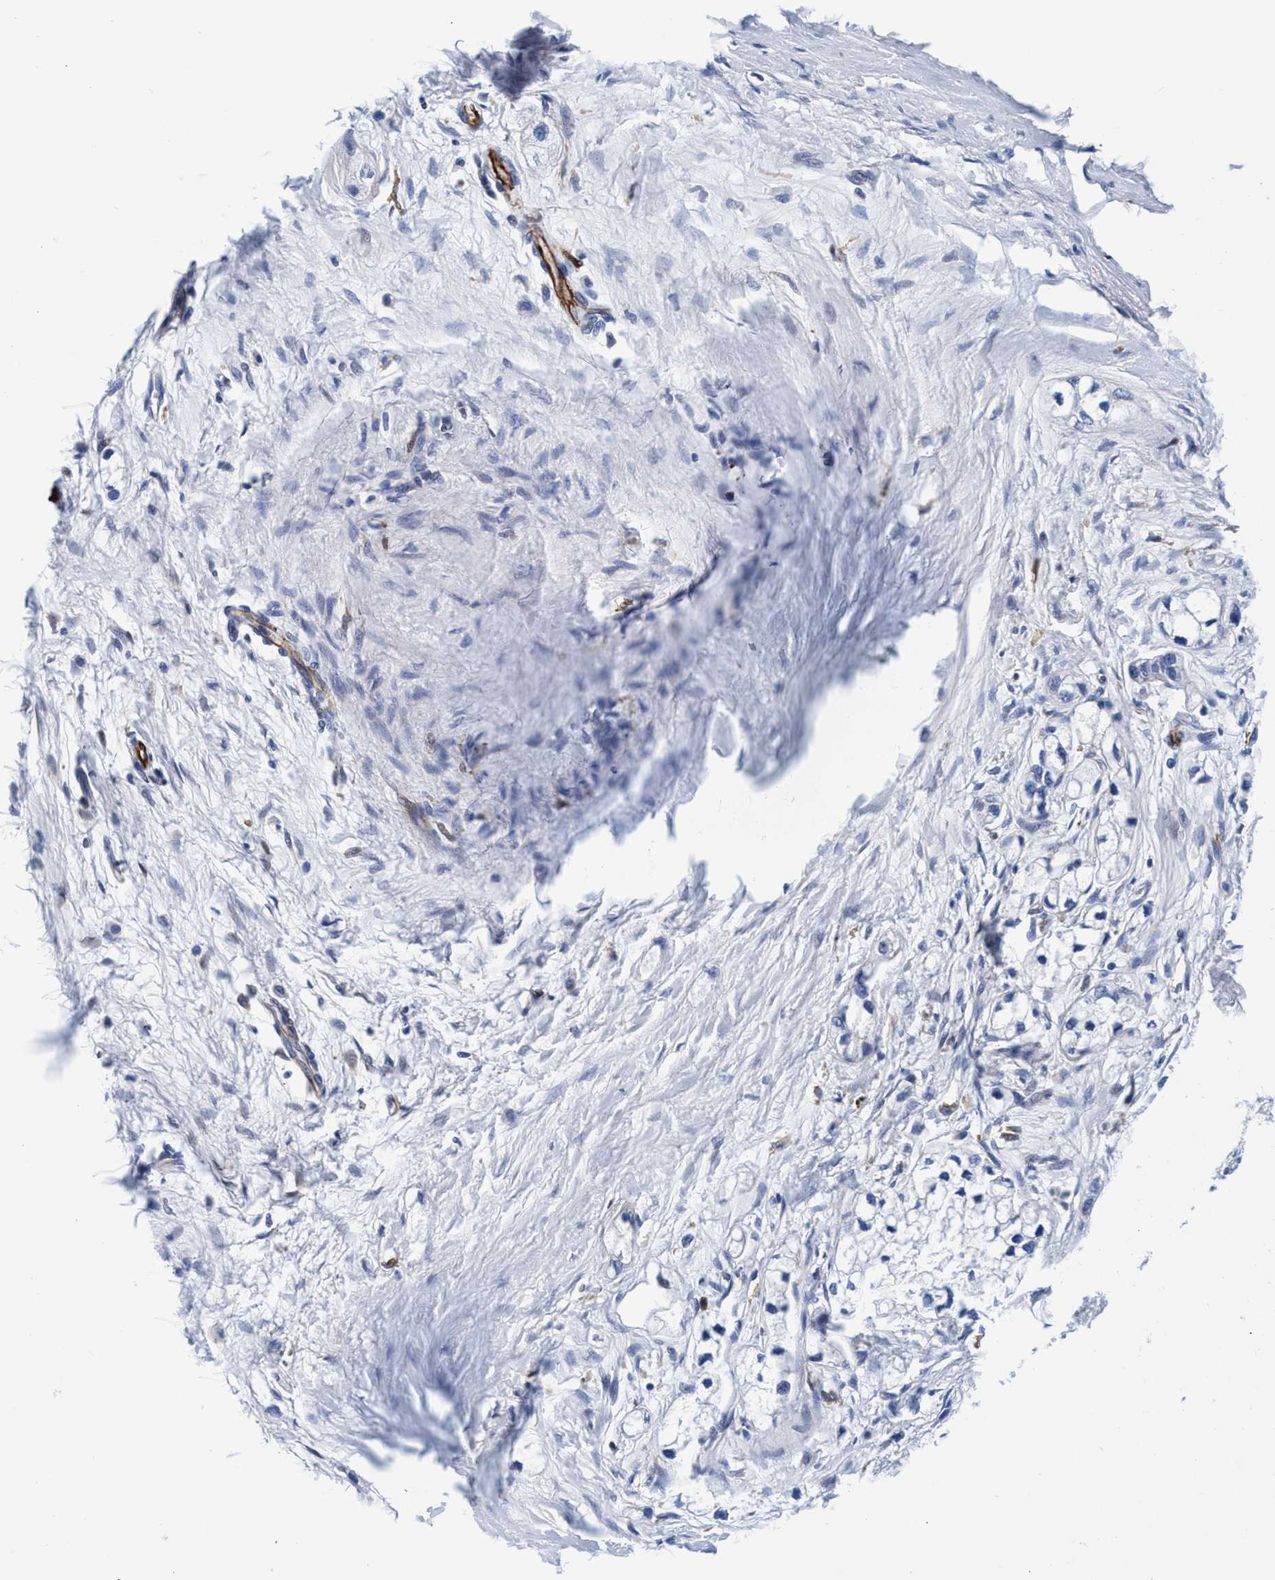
{"staining": {"intensity": "negative", "quantity": "none", "location": "none"}, "tissue": "pancreatic cancer", "cell_type": "Tumor cells", "image_type": "cancer", "snomed": [{"axis": "morphology", "description": "Adenocarcinoma, NOS"}, {"axis": "topography", "description": "Pancreas"}], "caption": "This is a micrograph of immunohistochemistry (IHC) staining of pancreatic cancer, which shows no expression in tumor cells. (DAB immunohistochemistry (IHC) visualized using brightfield microscopy, high magnification).", "gene": "UBALD2", "patient": {"sex": "male", "age": 74}}